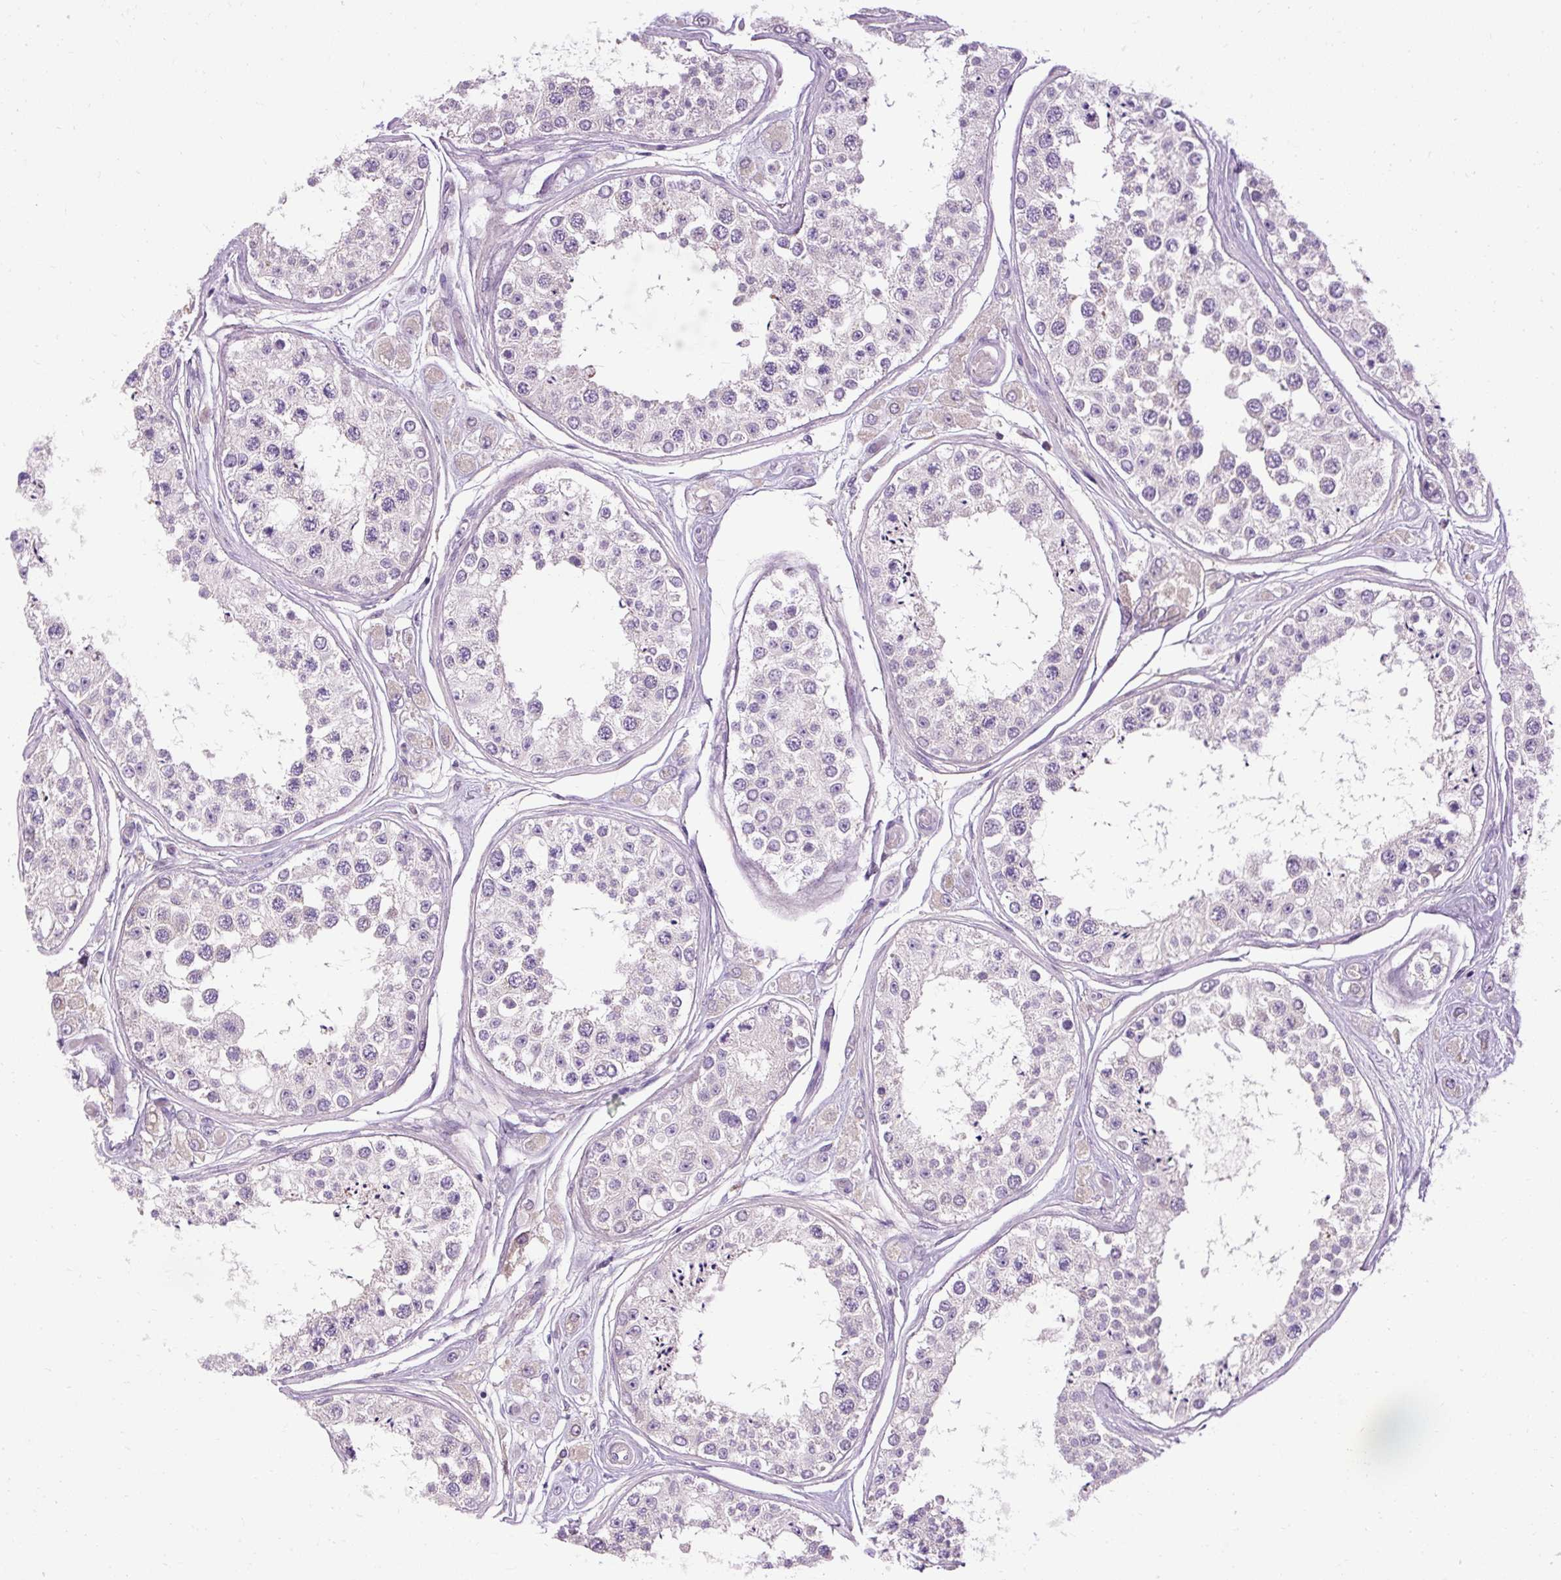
{"staining": {"intensity": "weak", "quantity": "<25%", "location": "nuclear"}, "tissue": "testis", "cell_type": "Cells in seminiferous ducts", "image_type": "normal", "snomed": [{"axis": "morphology", "description": "Normal tissue, NOS"}, {"axis": "topography", "description": "Testis"}], "caption": "Immunohistochemistry of benign testis exhibits no staining in cells in seminiferous ducts. Nuclei are stained in blue.", "gene": "ARRDC2", "patient": {"sex": "male", "age": 25}}